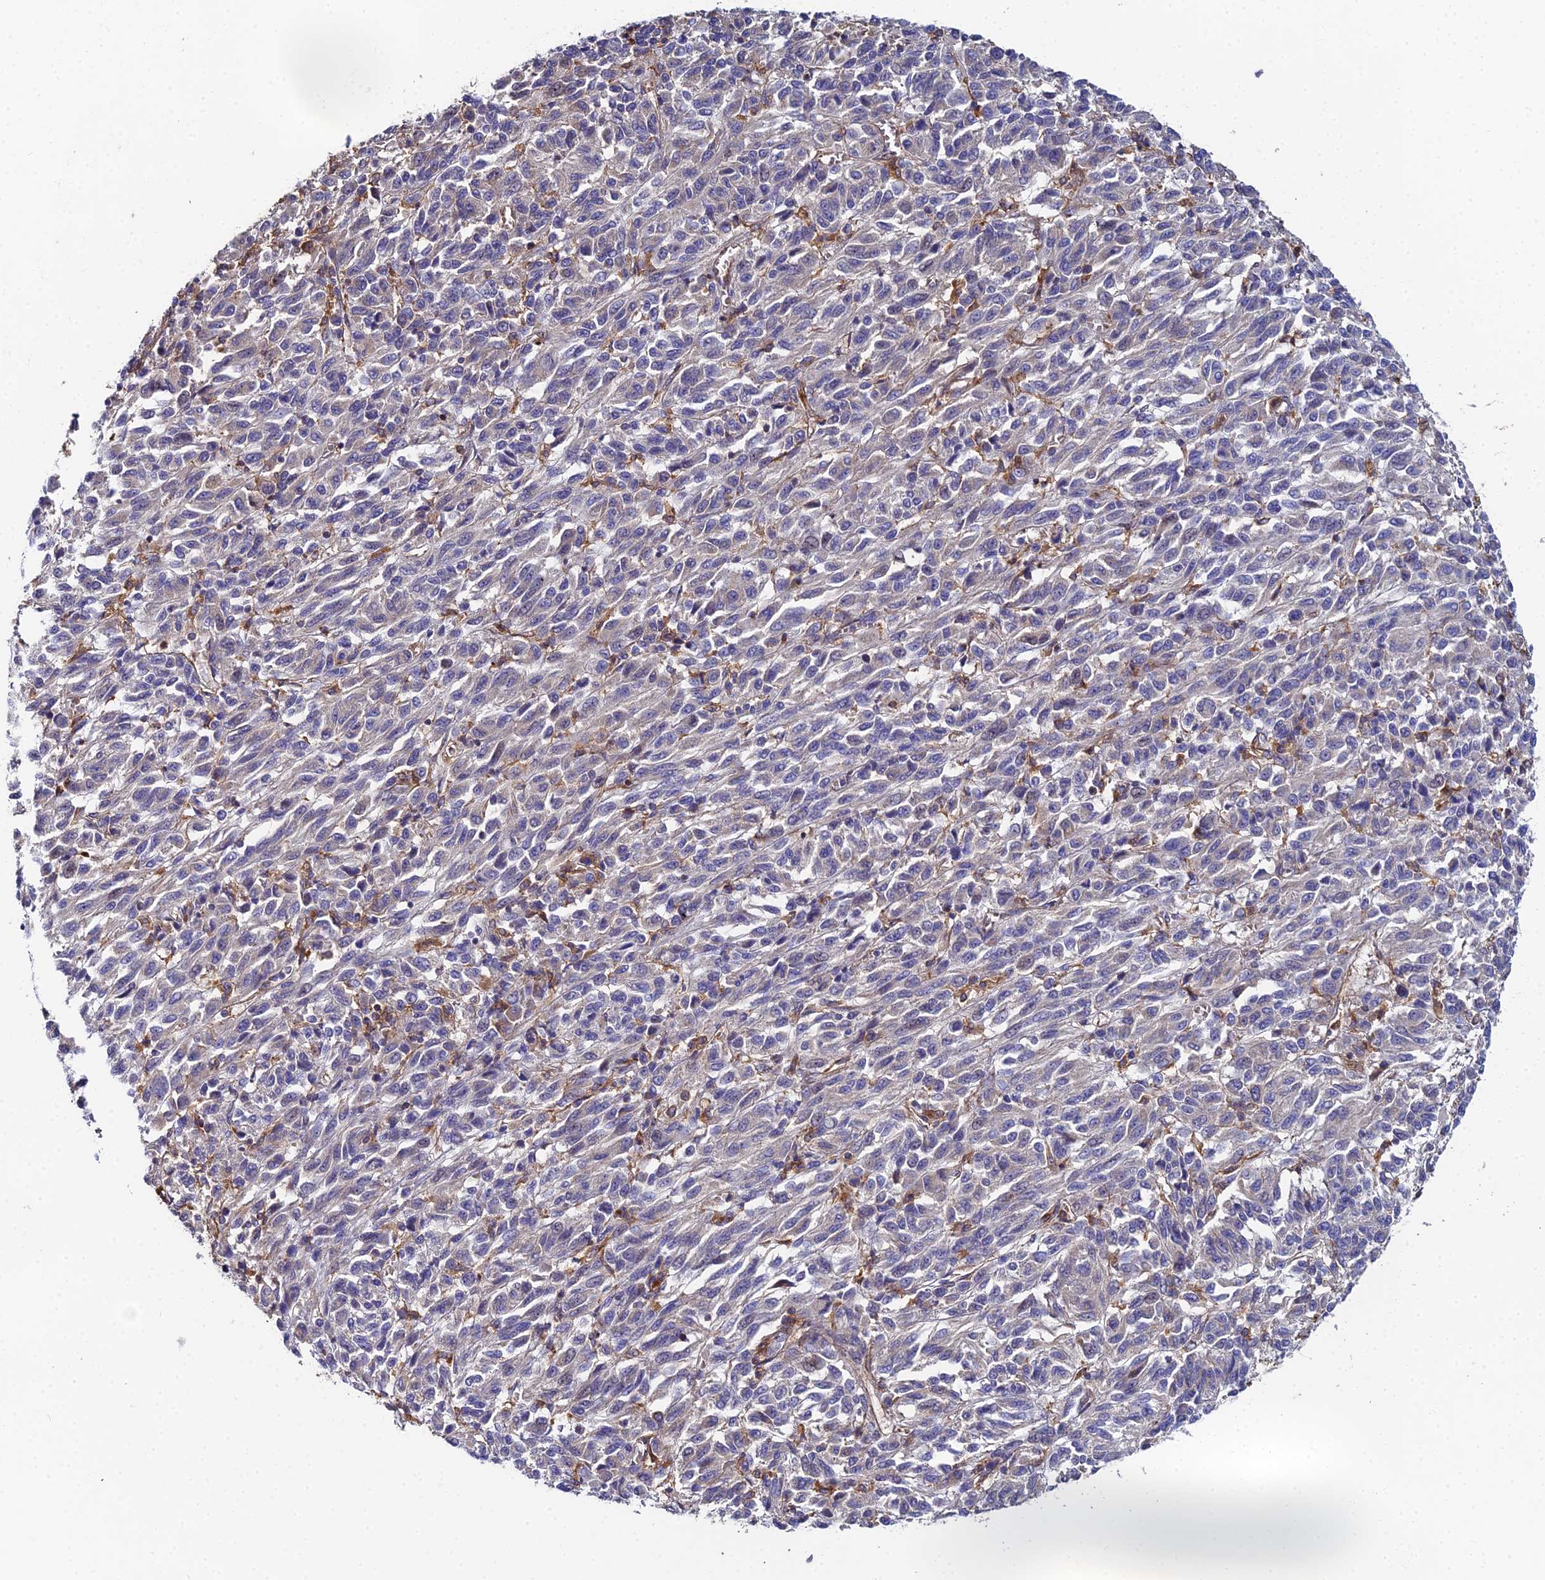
{"staining": {"intensity": "negative", "quantity": "none", "location": "none"}, "tissue": "melanoma", "cell_type": "Tumor cells", "image_type": "cancer", "snomed": [{"axis": "morphology", "description": "Malignant melanoma, Metastatic site"}, {"axis": "topography", "description": "Lung"}], "caption": "This photomicrograph is of malignant melanoma (metastatic site) stained with immunohistochemistry to label a protein in brown with the nuclei are counter-stained blue. There is no positivity in tumor cells.", "gene": "GNG5B", "patient": {"sex": "male", "age": 64}}